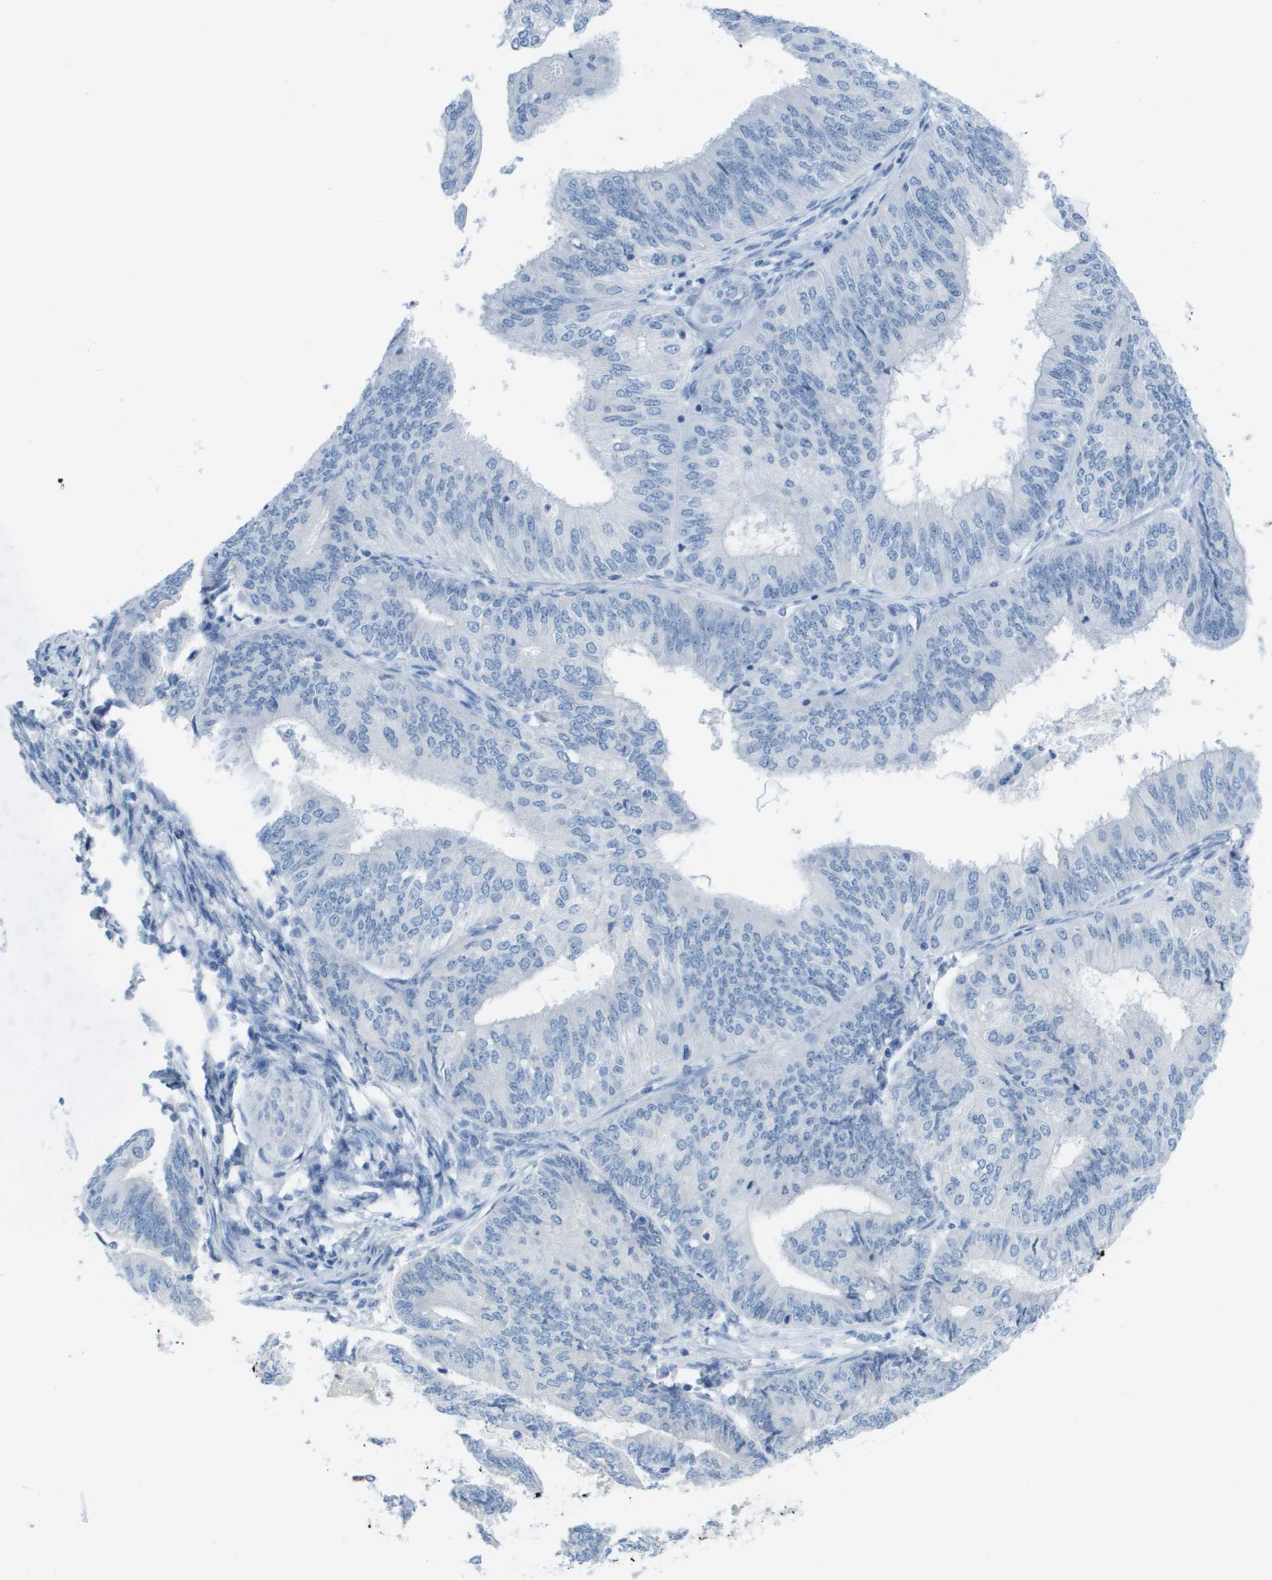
{"staining": {"intensity": "negative", "quantity": "none", "location": "none"}, "tissue": "endometrial cancer", "cell_type": "Tumor cells", "image_type": "cancer", "snomed": [{"axis": "morphology", "description": "Adenocarcinoma, NOS"}, {"axis": "topography", "description": "Endometrium"}], "caption": "Protein analysis of adenocarcinoma (endometrial) exhibits no significant positivity in tumor cells.", "gene": "GPR18", "patient": {"sex": "female", "age": 58}}